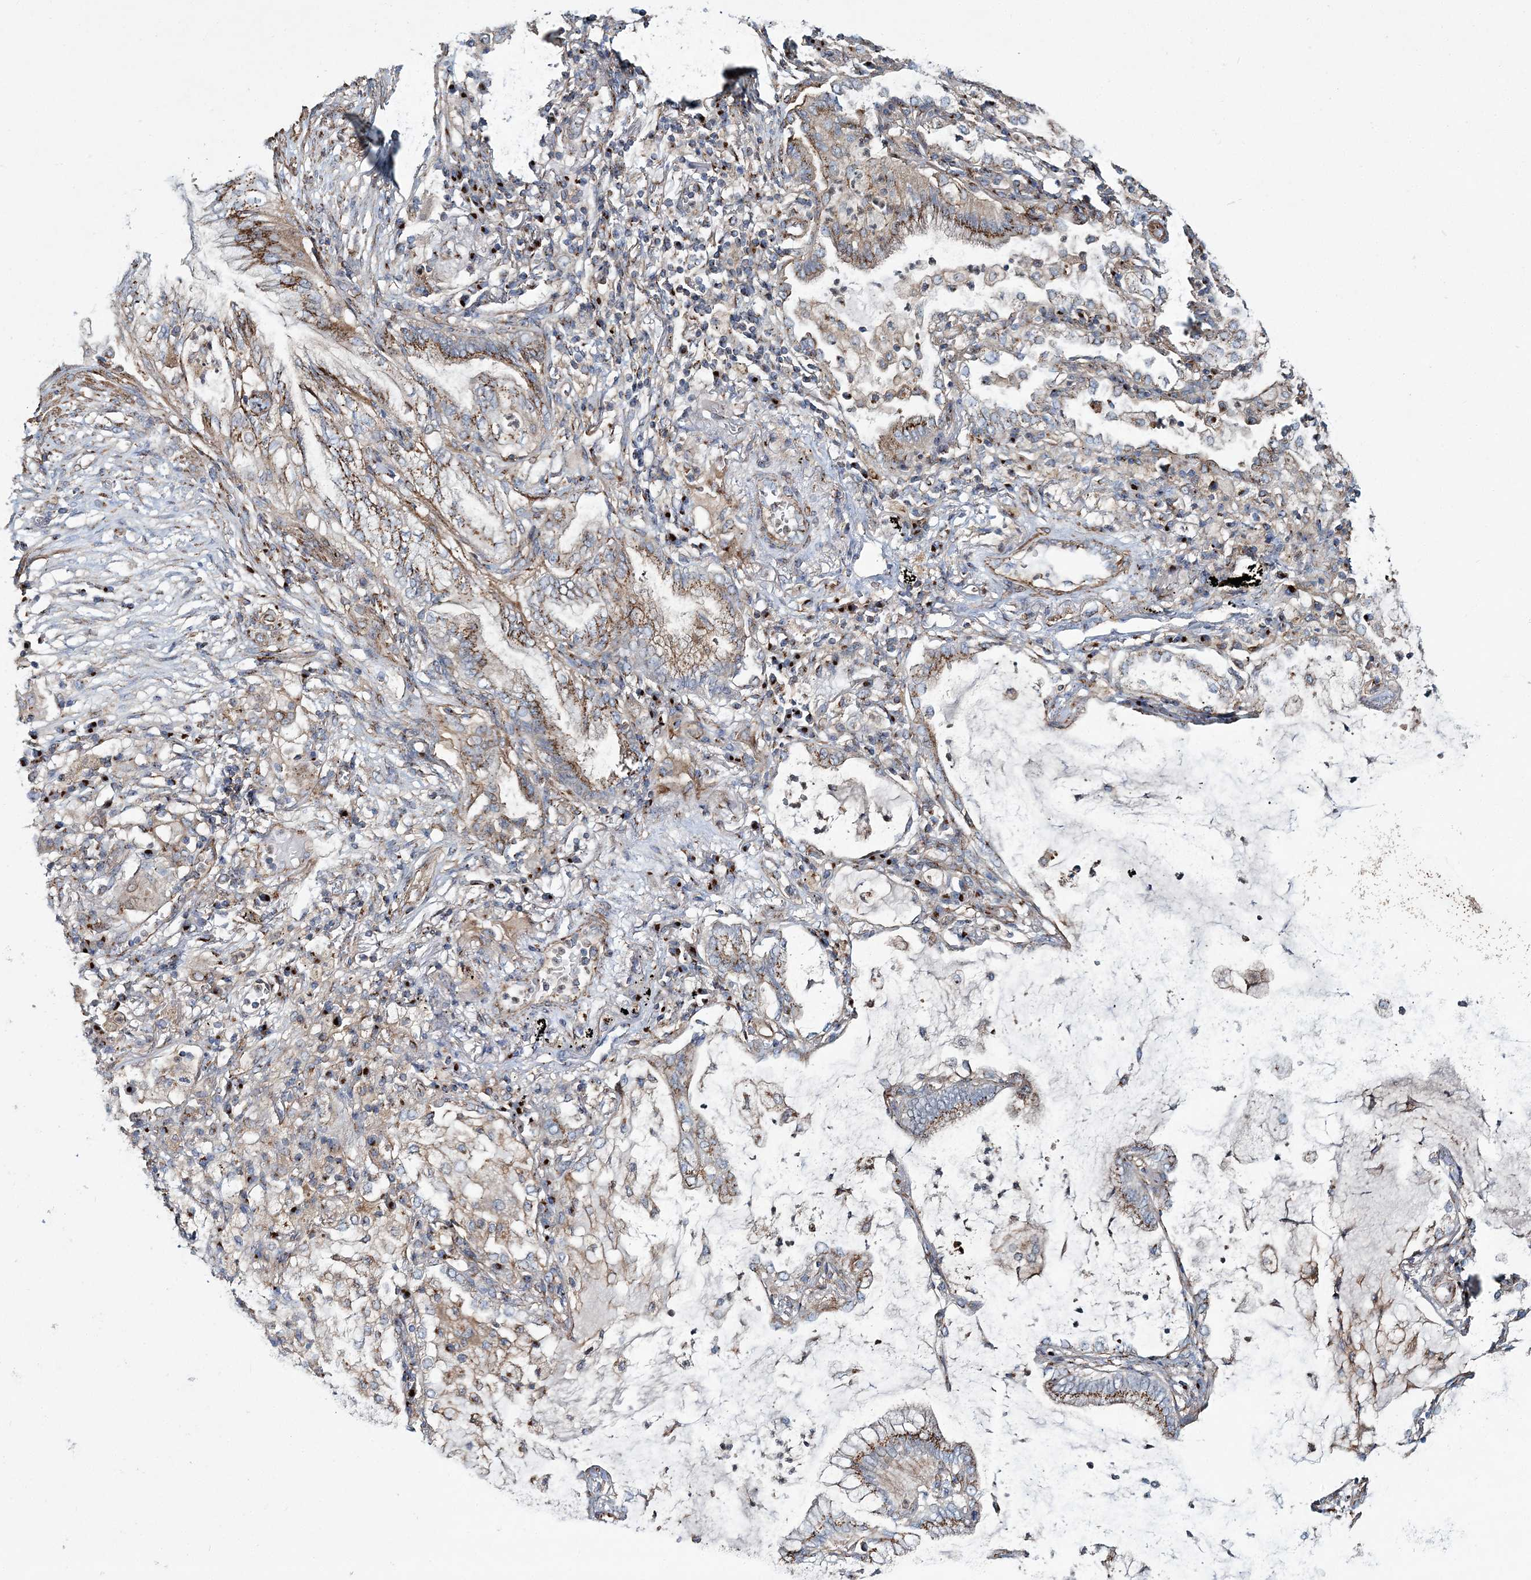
{"staining": {"intensity": "moderate", "quantity": ">75%", "location": "cytoplasmic/membranous"}, "tissue": "lung cancer", "cell_type": "Tumor cells", "image_type": "cancer", "snomed": [{"axis": "morphology", "description": "Adenocarcinoma, NOS"}, {"axis": "topography", "description": "Lung"}], "caption": "Immunohistochemical staining of human lung cancer (adenocarcinoma) exhibits medium levels of moderate cytoplasmic/membranous positivity in about >75% of tumor cells.", "gene": "MAN1A2", "patient": {"sex": "female", "age": 70}}